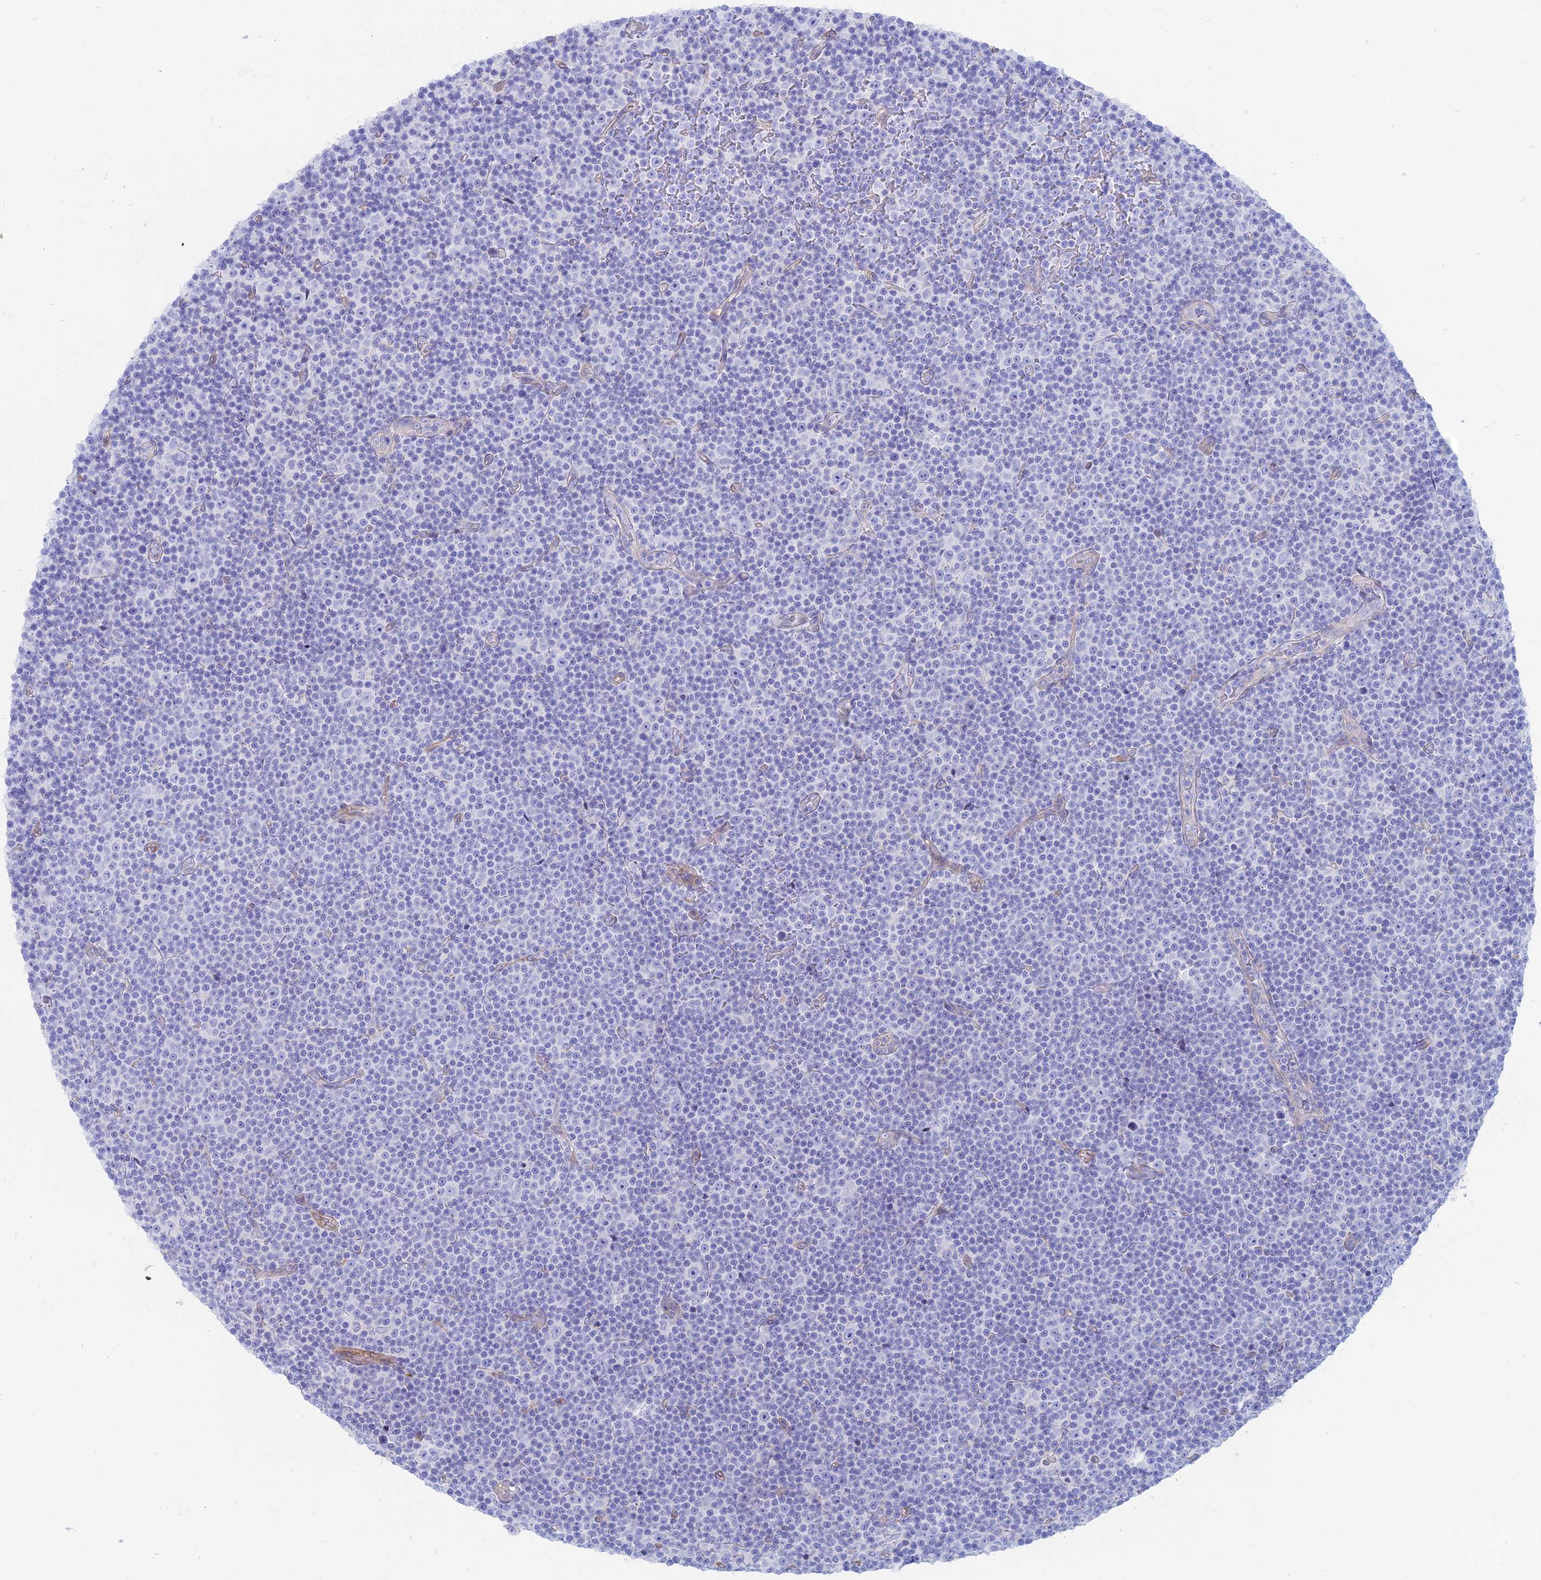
{"staining": {"intensity": "negative", "quantity": "none", "location": "none"}, "tissue": "lymphoma", "cell_type": "Tumor cells", "image_type": "cancer", "snomed": [{"axis": "morphology", "description": "Malignant lymphoma, non-Hodgkin's type, Low grade"}, {"axis": "topography", "description": "Lymph node"}], "caption": "IHC of lymphoma displays no positivity in tumor cells.", "gene": "OR2AE1", "patient": {"sex": "female", "age": 67}}